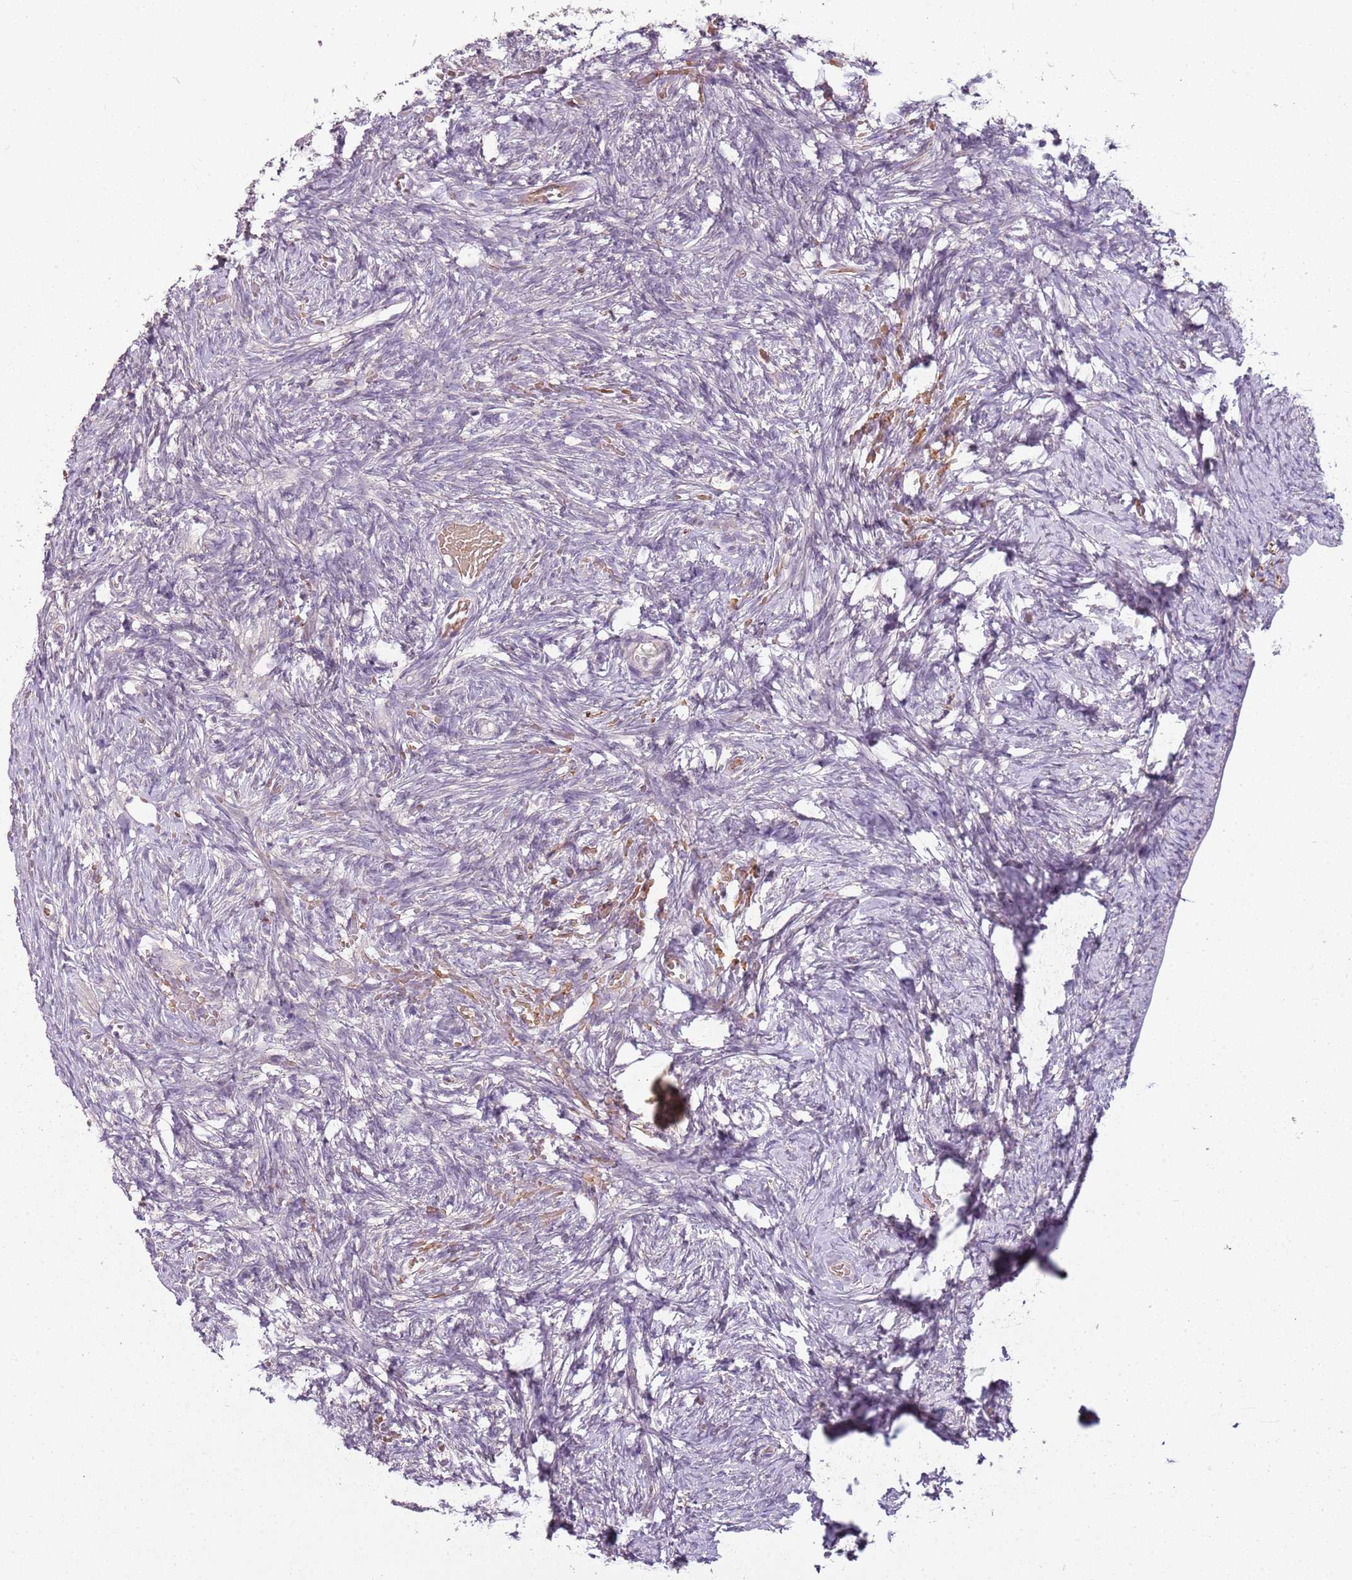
{"staining": {"intensity": "negative", "quantity": "none", "location": "none"}, "tissue": "ovary", "cell_type": "Ovarian stroma cells", "image_type": "normal", "snomed": [{"axis": "morphology", "description": "Adenocarcinoma, NOS"}, {"axis": "topography", "description": "Endometrium"}], "caption": "There is no significant expression in ovarian stroma cells of ovary. (Brightfield microscopy of DAB immunohistochemistry (IHC) at high magnification).", "gene": "TEKT4", "patient": {"sex": "female", "age": 32}}